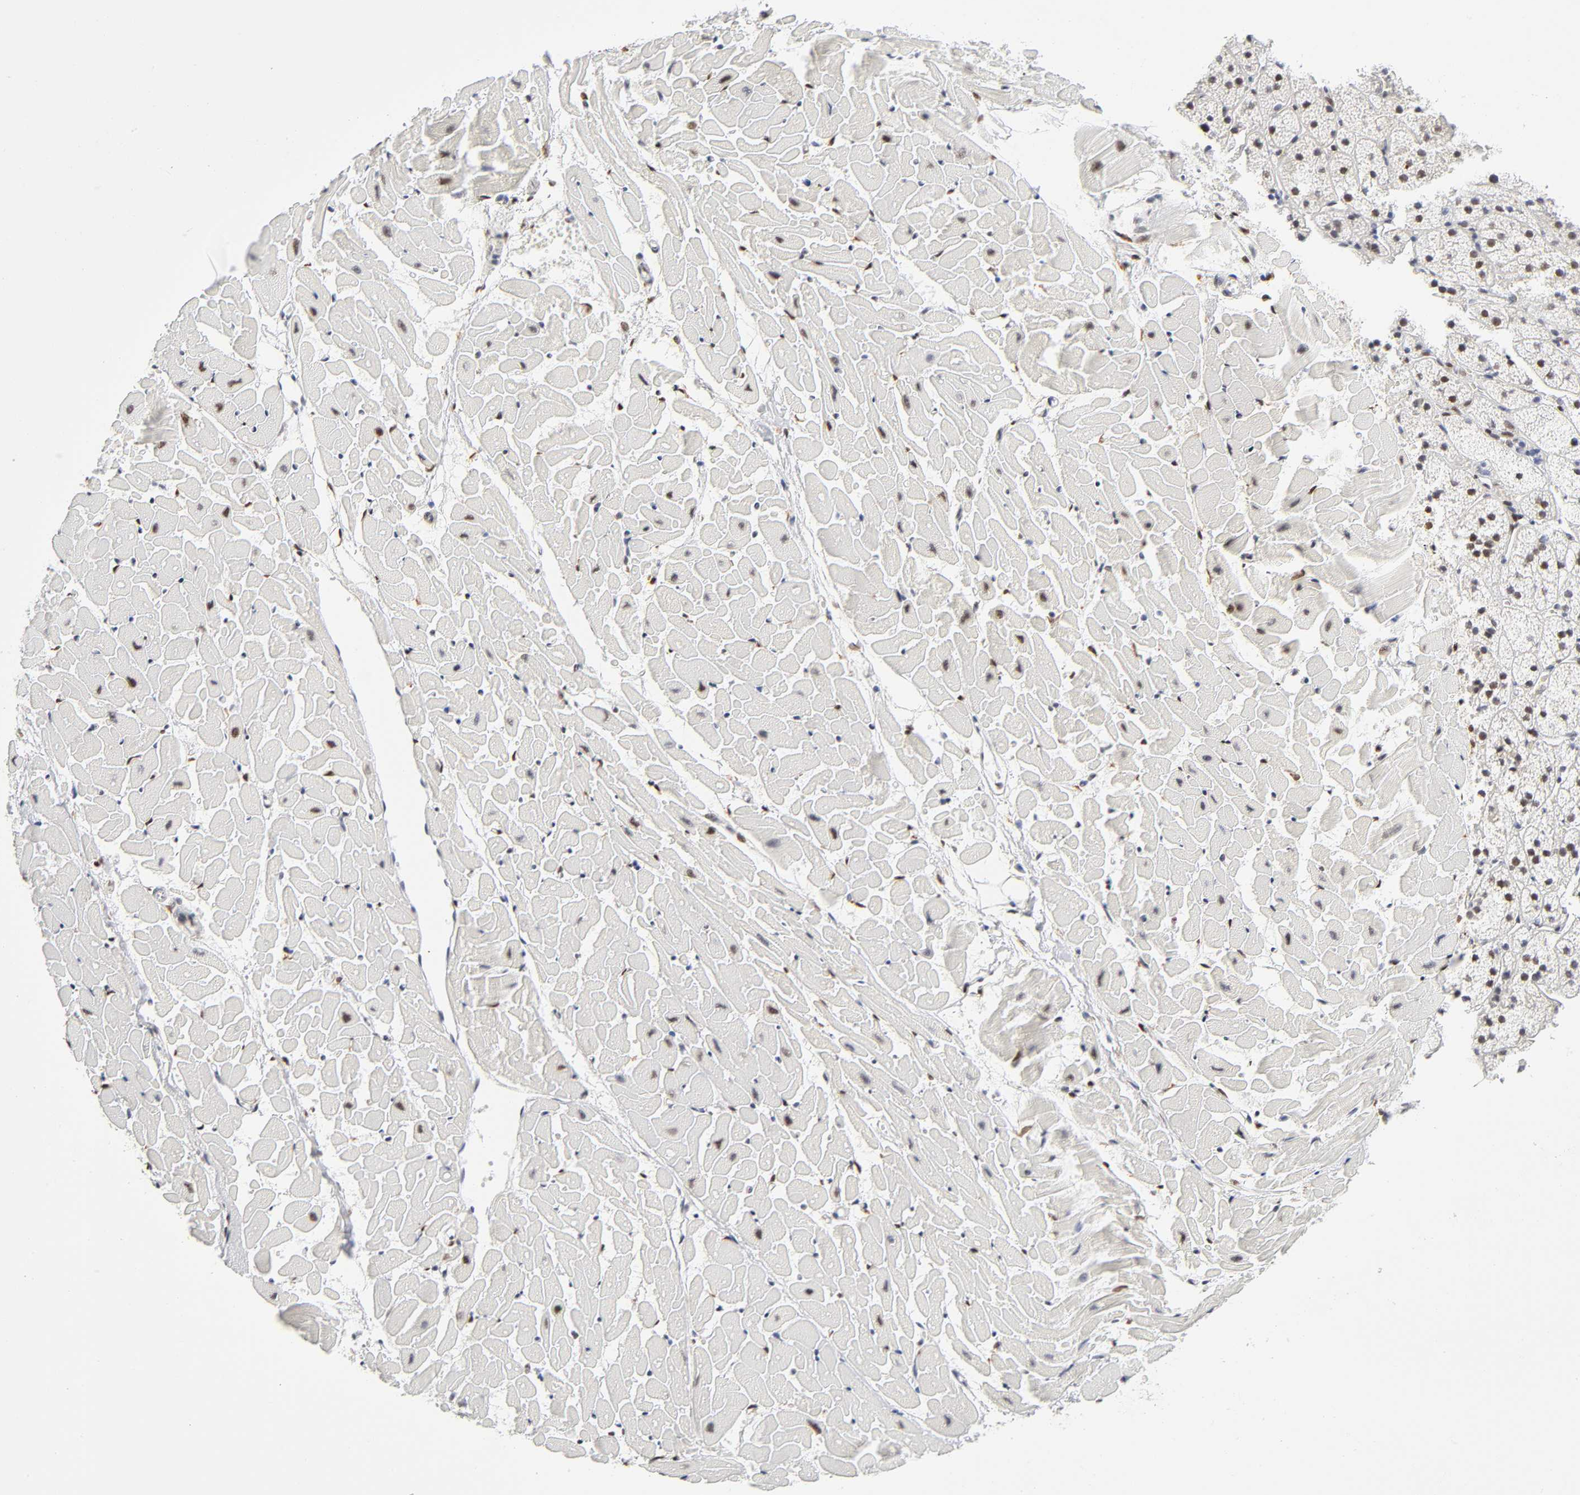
{"staining": {"intensity": "moderate", "quantity": ">75%", "location": "nuclear"}, "tissue": "heart muscle", "cell_type": "Cardiomyocytes", "image_type": "normal", "snomed": [{"axis": "morphology", "description": "Normal tissue, NOS"}, {"axis": "topography", "description": "Heart"}], "caption": "Unremarkable heart muscle demonstrates moderate nuclear staining in approximately >75% of cardiomyocytes The staining is performed using DAB brown chromogen to label protein expression. The nuclei are counter-stained blue using hematoxylin..", "gene": "NFIC", "patient": {"sex": "female", "age": 19}}